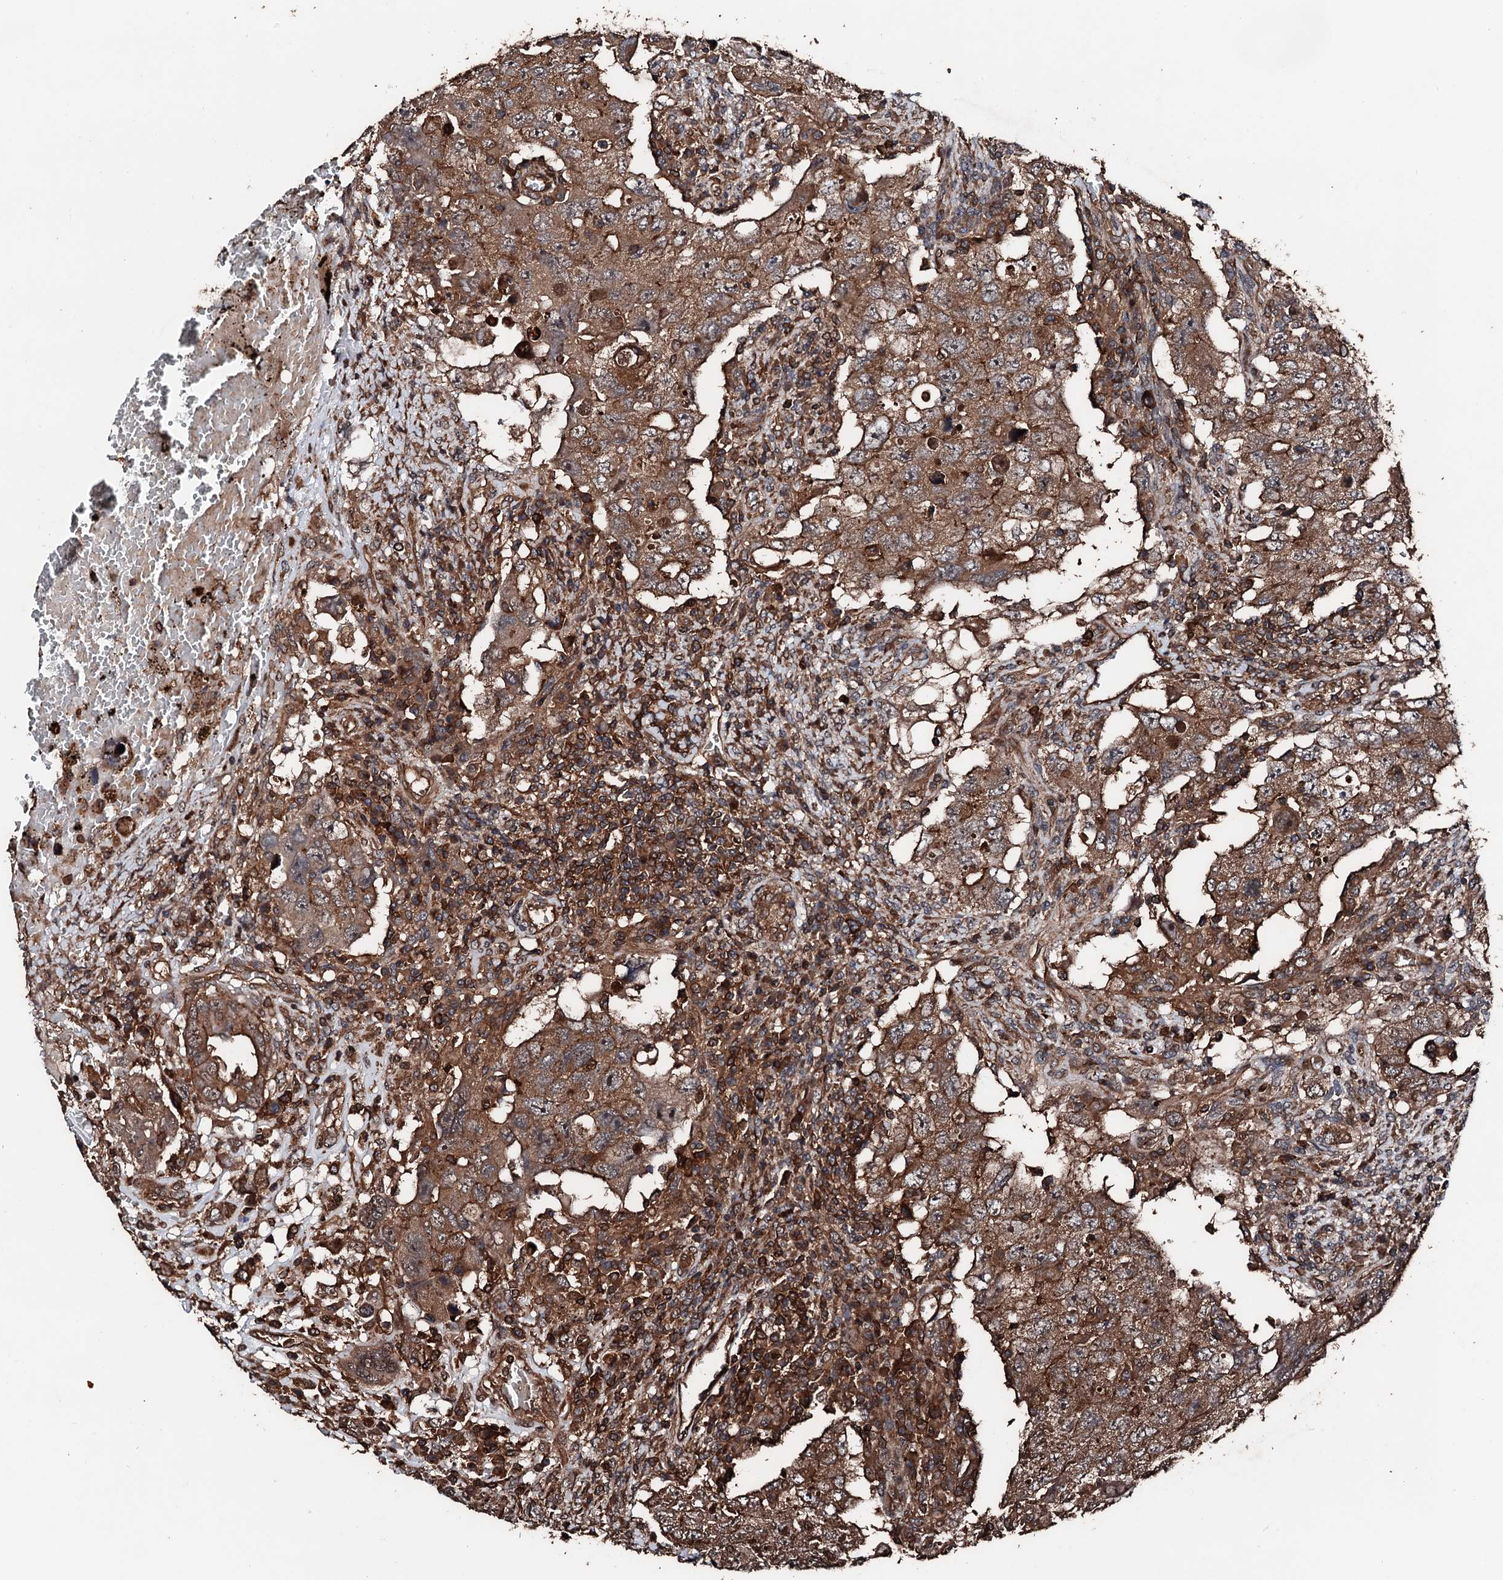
{"staining": {"intensity": "moderate", "quantity": ">75%", "location": "cytoplasmic/membranous"}, "tissue": "testis cancer", "cell_type": "Tumor cells", "image_type": "cancer", "snomed": [{"axis": "morphology", "description": "Carcinoma, Embryonal, NOS"}, {"axis": "topography", "description": "Testis"}], "caption": "Immunohistochemical staining of testis cancer reveals moderate cytoplasmic/membranous protein positivity in about >75% of tumor cells. (DAB (3,3'-diaminobenzidine) IHC with brightfield microscopy, high magnification).", "gene": "KIF18A", "patient": {"sex": "male", "age": 26}}